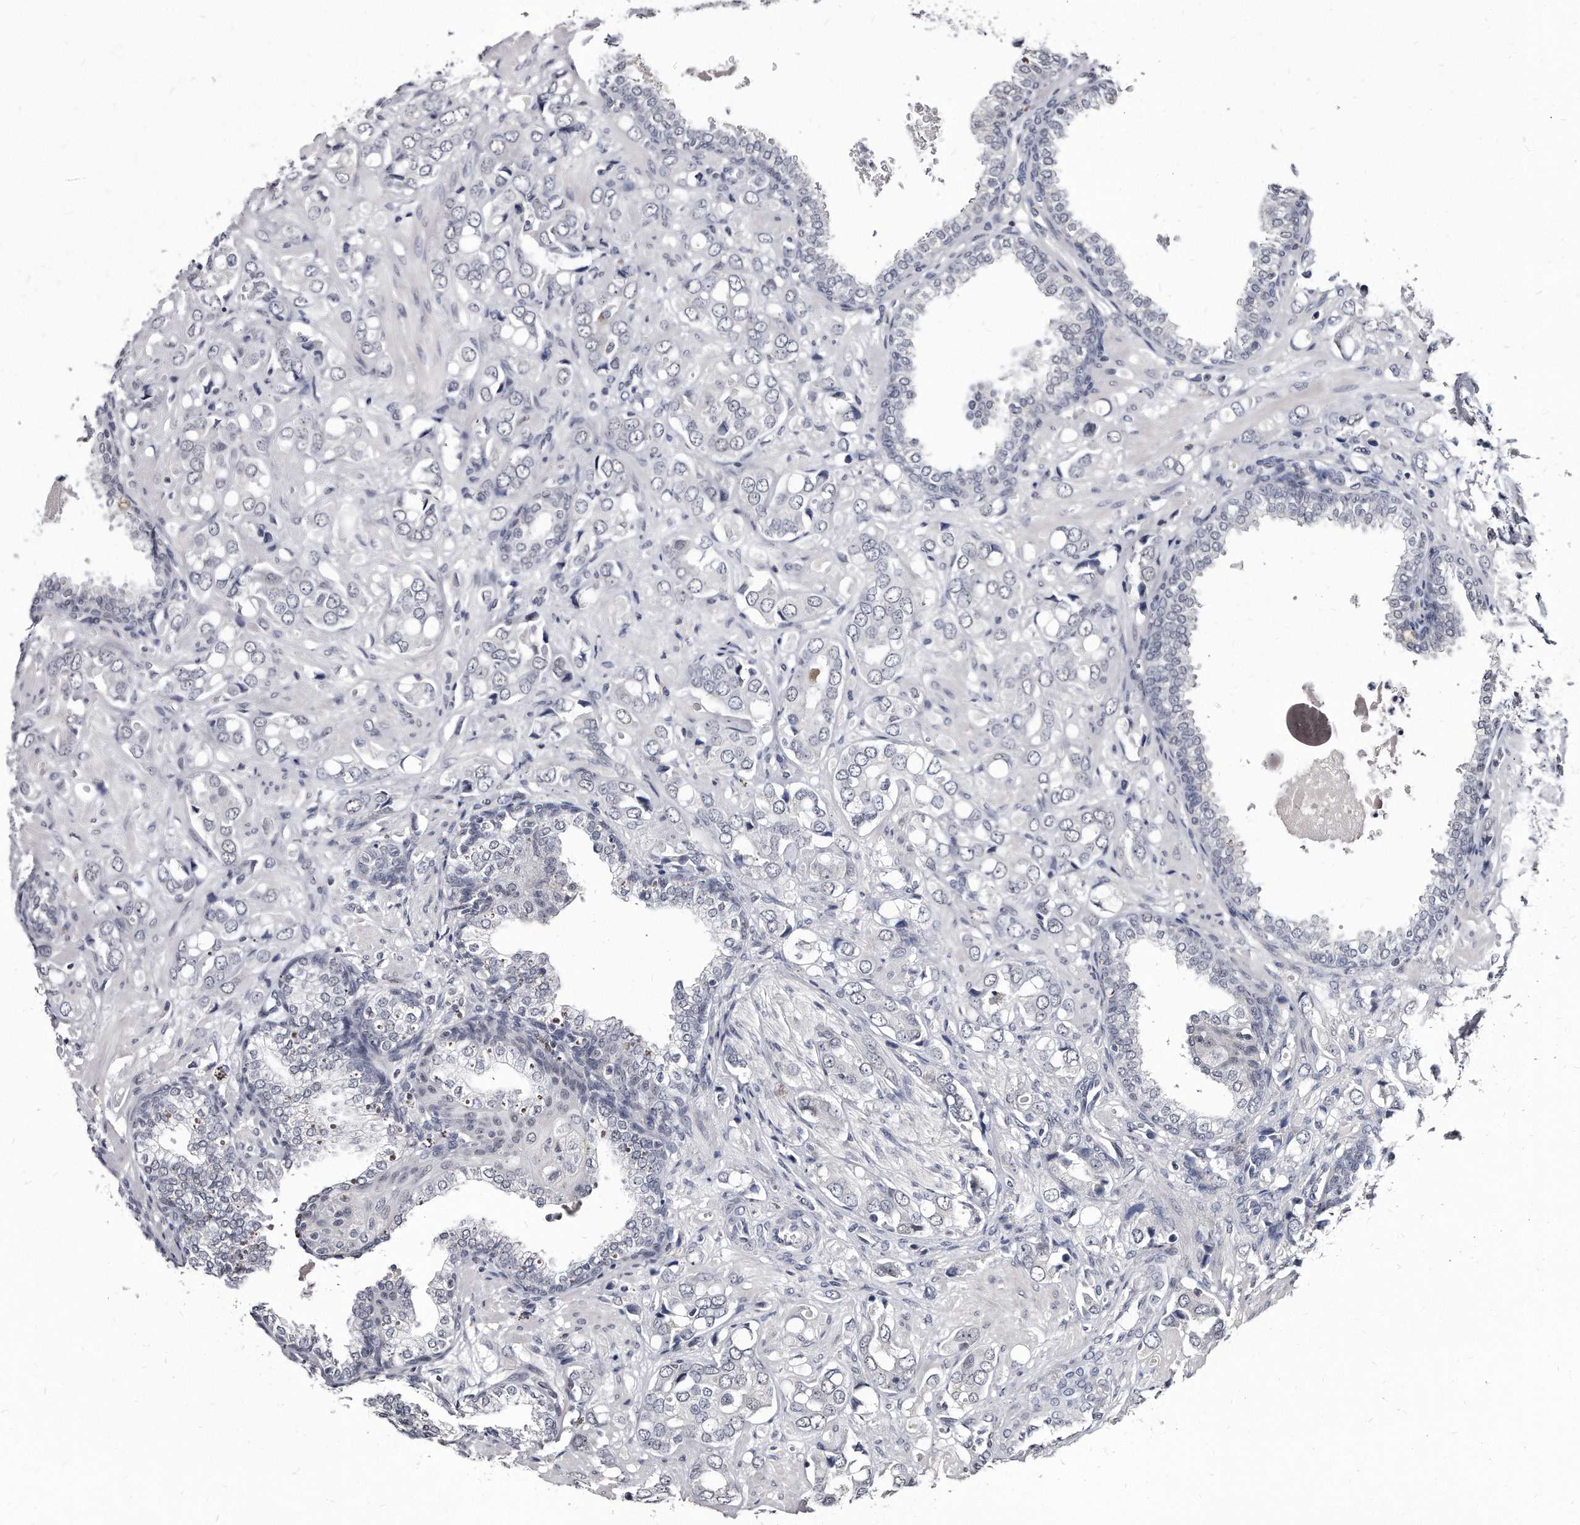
{"staining": {"intensity": "negative", "quantity": "none", "location": "none"}, "tissue": "prostate cancer", "cell_type": "Tumor cells", "image_type": "cancer", "snomed": [{"axis": "morphology", "description": "Adenocarcinoma, High grade"}, {"axis": "topography", "description": "Prostate"}], "caption": "Immunohistochemistry (IHC) of human prostate cancer demonstrates no staining in tumor cells.", "gene": "KLHDC3", "patient": {"sex": "male", "age": 52}}